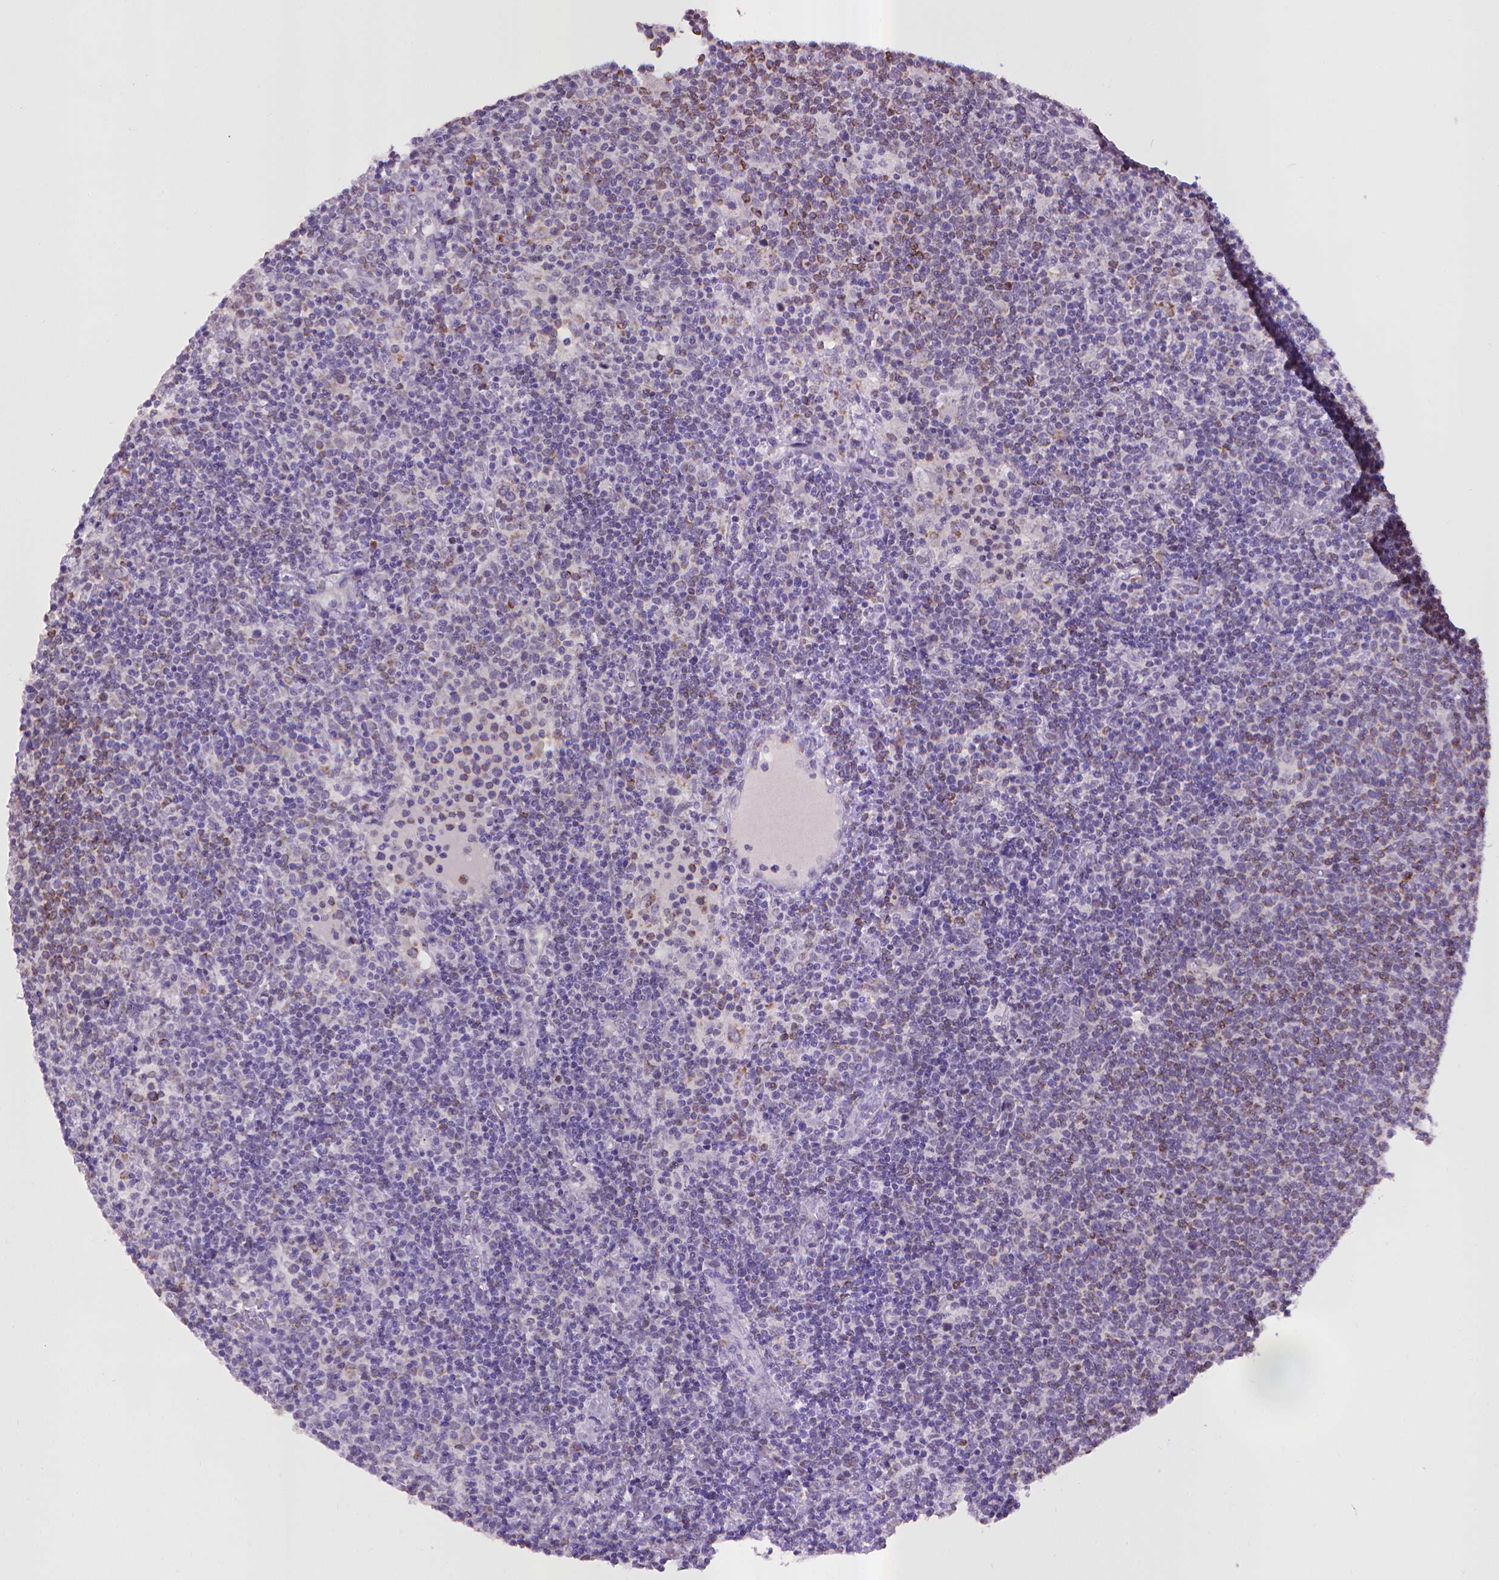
{"staining": {"intensity": "negative", "quantity": "none", "location": "none"}, "tissue": "lymphoma", "cell_type": "Tumor cells", "image_type": "cancer", "snomed": [{"axis": "morphology", "description": "Malignant lymphoma, non-Hodgkin's type, High grade"}, {"axis": "topography", "description": "Lymph node"}], "caption": "High magnification brightfield microscopy of malignant lymphoma, non-Hodgkin's type (high-grade) stained with DAB (3,3'-diaminobenzidine) (brown) and counterstained with hematoxylin (blue): tumor cells show no significant expression.", "gene": "KMO", "patient": {"sex": "male", "age": 61}}